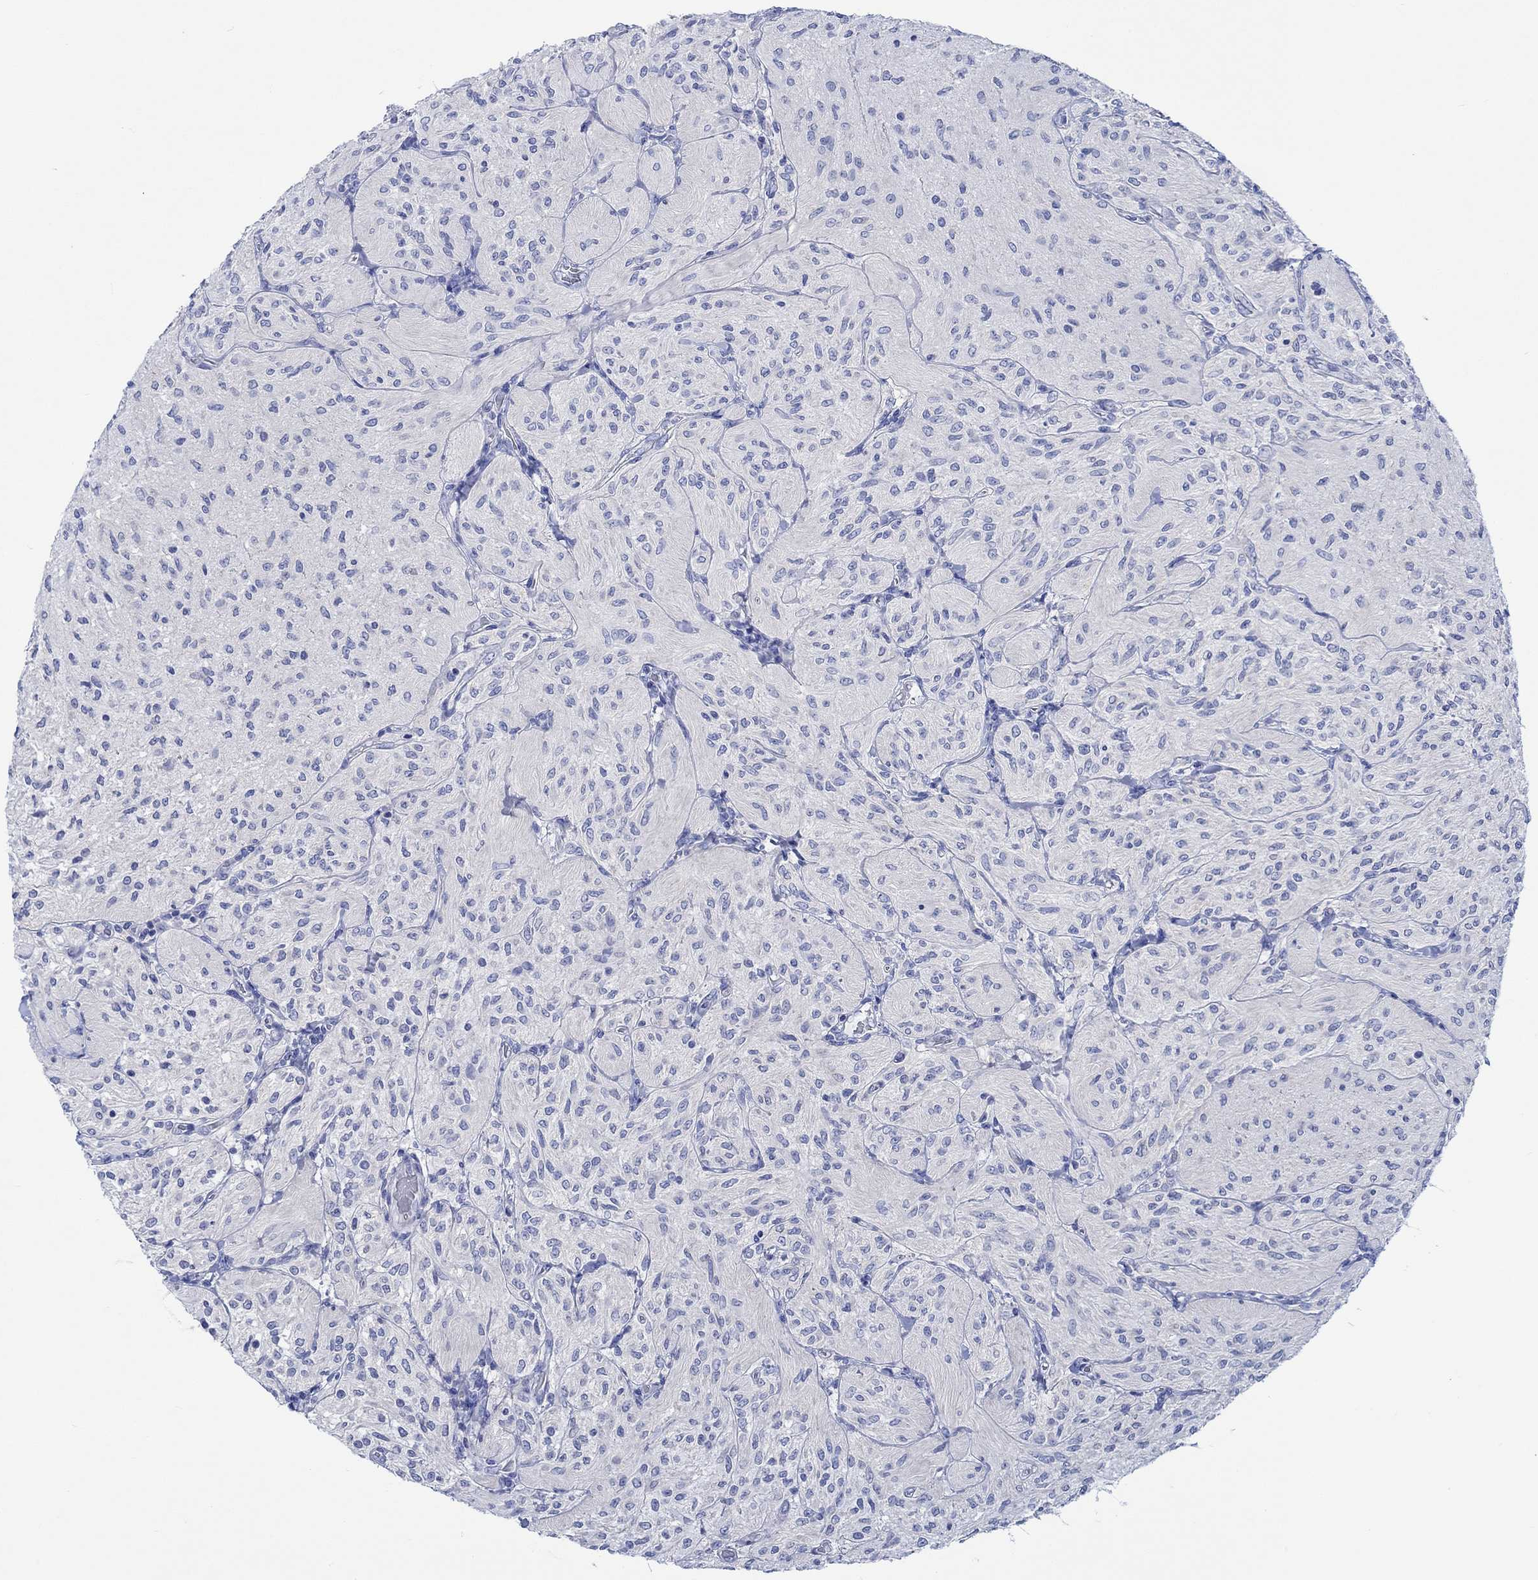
{"staining": {"intensity": "negative", "quantity": "none", "location": "none"}, "tissue": "glioma", "cell_type": "Tumor cells", "image_type": "cancer", "snomed": [{"axis": "morphology", "description": "Glioma, malignant, Low grade"}, {"axis": "topography", "description": "Brain"}], "caption": "This is an immunohistochemistry (IHC) histopathology image of glioma. There is no staining in tumor cells.", "gene": "PTPRN2", "patient": {"sex": "male", "age": 3}}